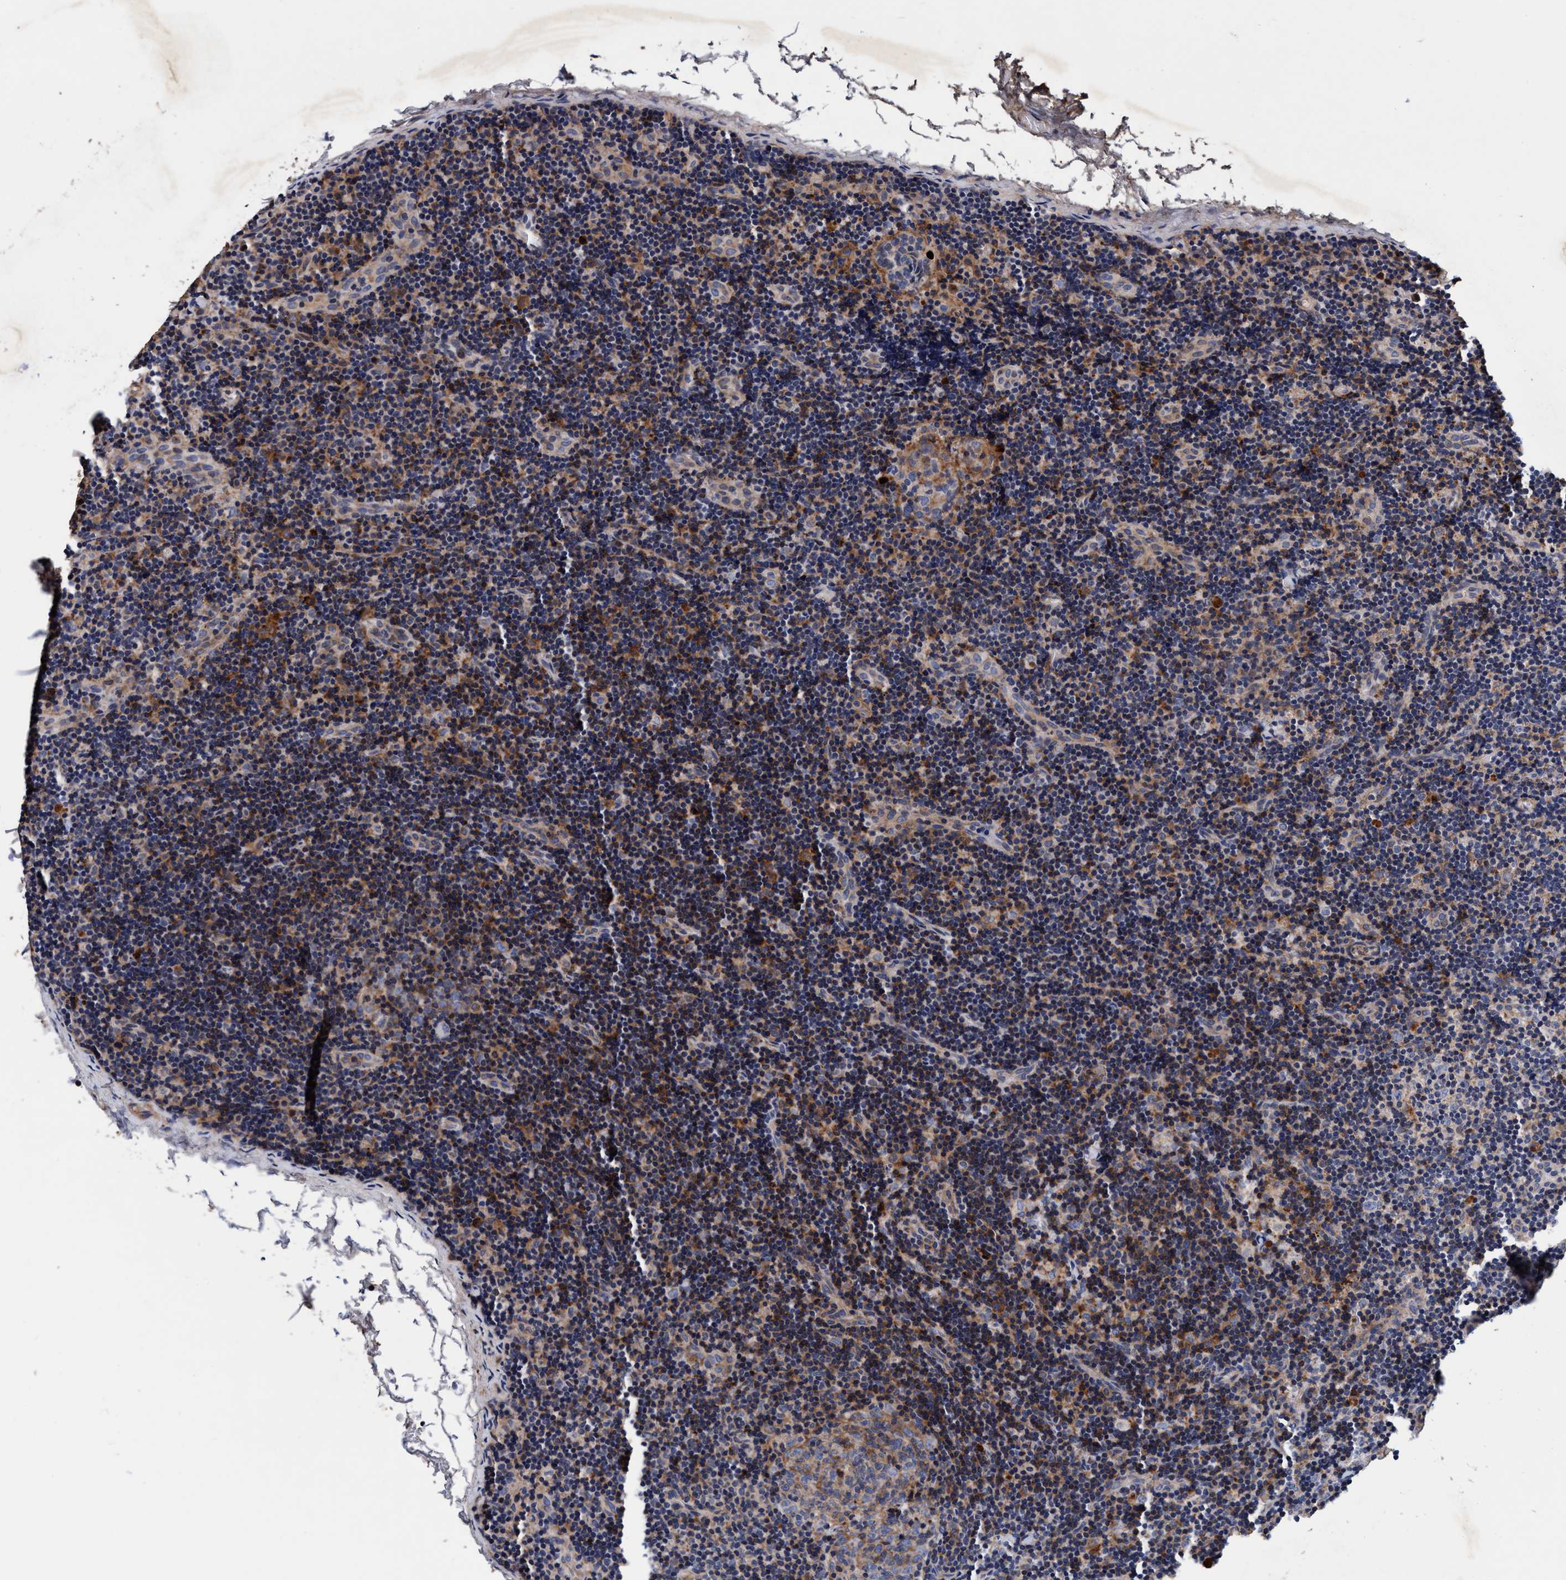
{"staining": {"intensity": "moderate", "quantity": "<25%", "location": "cytoplasmic/membranous"}, "tissue": "lymph node", "cell_type": "Germinal center cells", "image_type": "normal", "snomed": [{"axis": "morphology", "description": "Normal tissue, NOS"}, {"axis": "topography", "description": "Lymph node"}], "caption": "High-power microscopy captured an immunohistochemistry photomicrograph of benign lymph node, revealing moderate cytoplasmic/membranous expression in about <25% of germinal center cells. (DAB IHC, brown staining for protein, blue staining for nuclei).", "gene": "RNF208", "patient": {"sex": "female", "age": 14}}